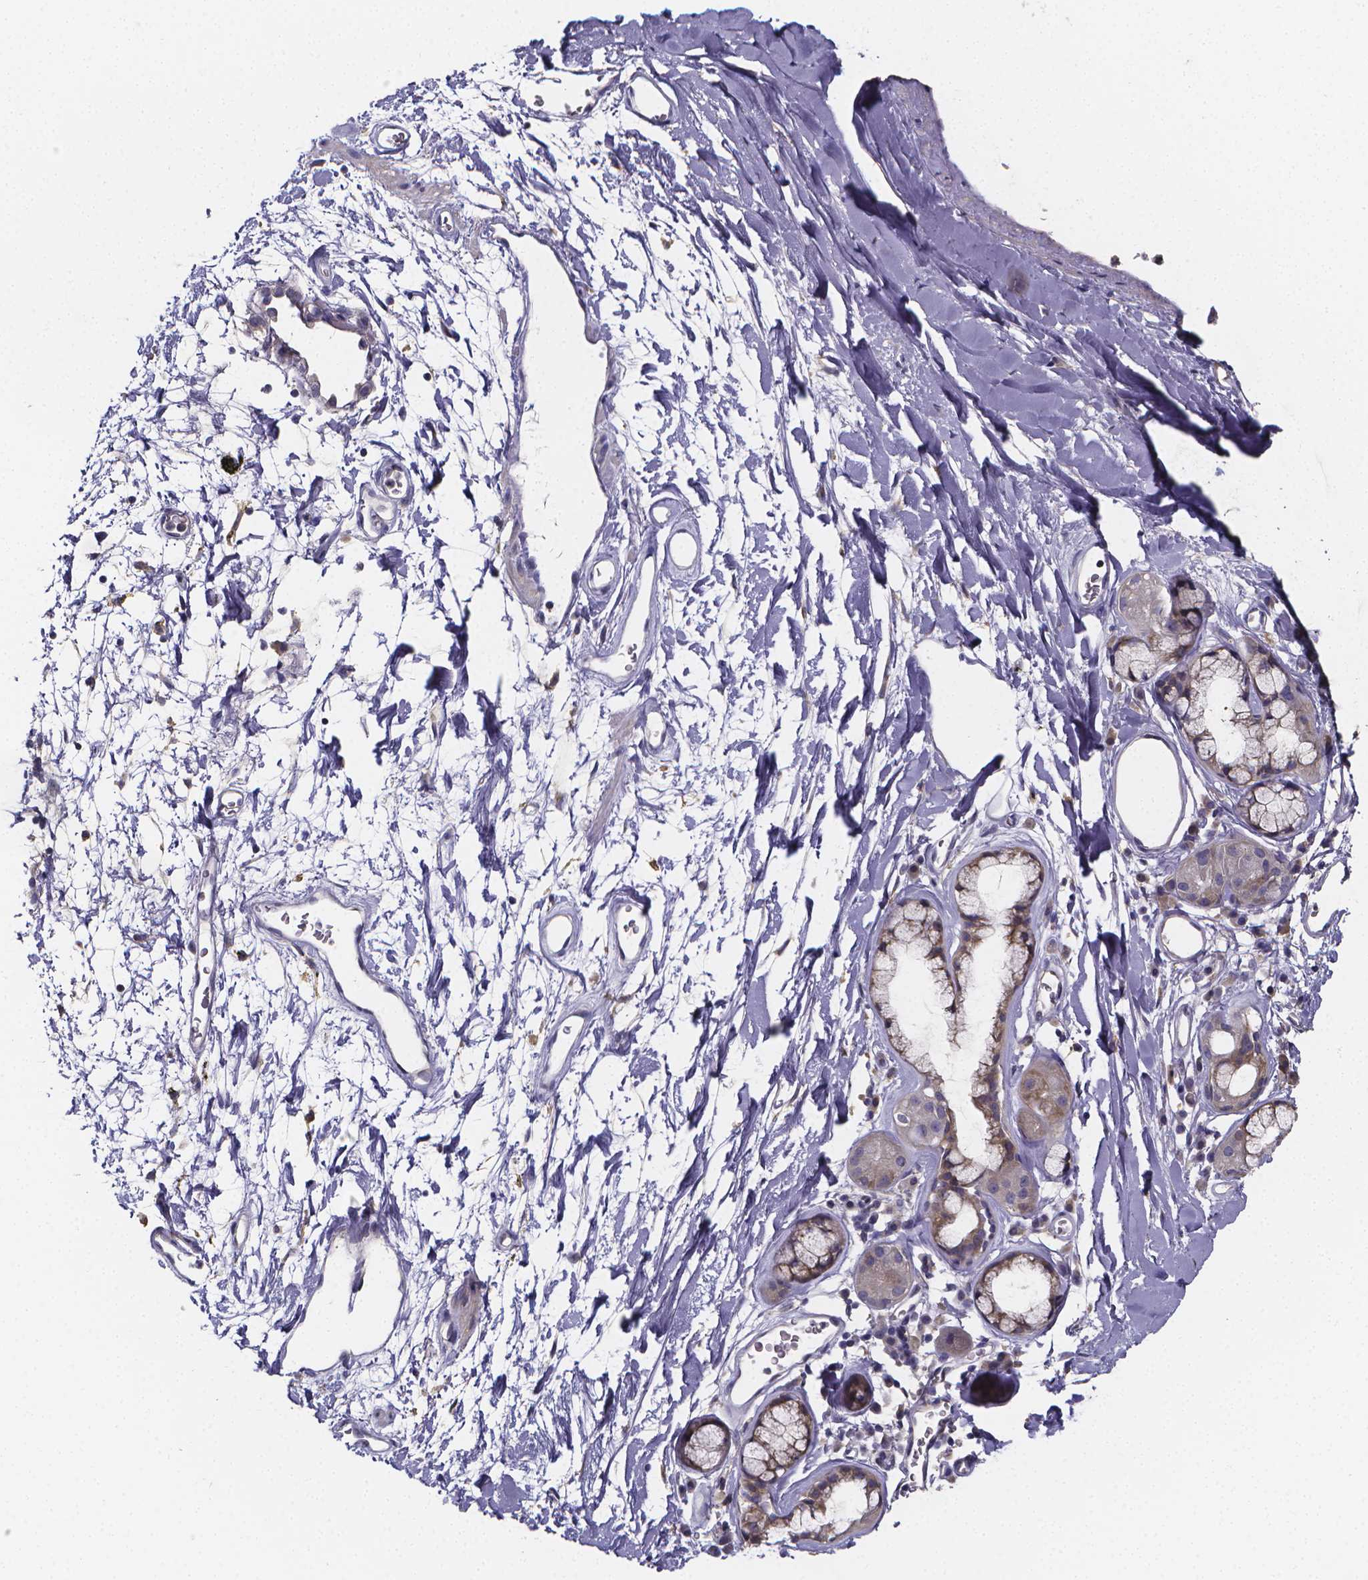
{"staining": {"intensity": "negative", "quantity": "none", "location": "none"}, "tissue": "adipose tissue", "cell_type": "Adipocytes", "image_type": "normal", "snomed": [{"axis": "morphology", "description": "Normal tissue, NOS"}, {"axis": "topography", "description": "Cartilage tissue"}, {"axis": "topography", "description": "Bronchus"}], "caption": "There is no significant staining in adipocytes of adipose tissue. (Stains: DAB (3,3'-diaminobenzidine) immunohistochemistry with hematoxylin counter stain, Microscopy: brightfield microscopy at high magnification).", "gene": "PAH", "patient": {"sex": "male", "age": 58}}